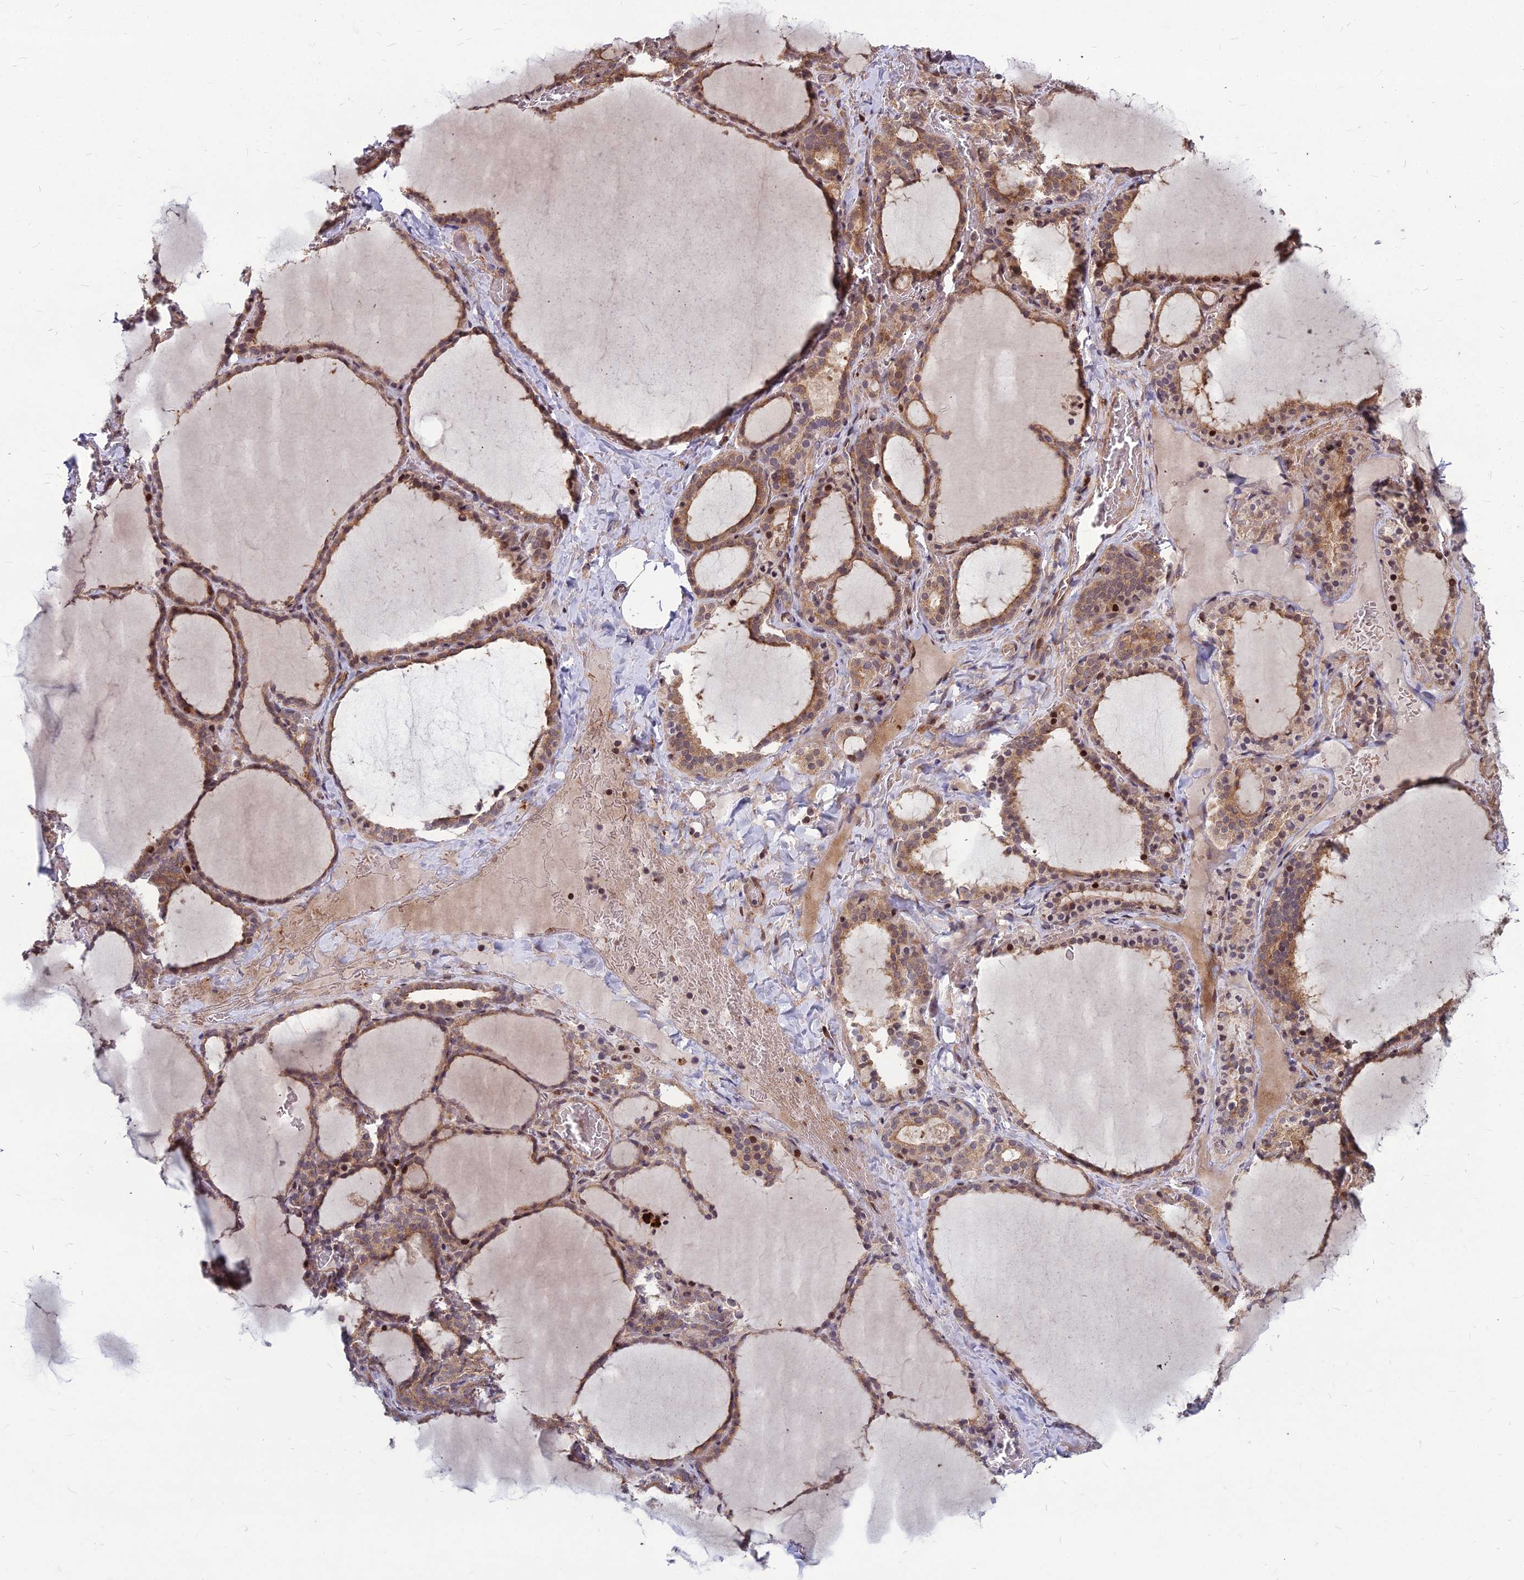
{"staining": {"intensity": "moderate", "quantity": ">75%", "location": "cytoplasmic/membranous,nuclear"}, "tissue": "thyroid gland", "cell_type": "Glandular cells", "image_type": "normal", "snomed": [{"axis": "morphology", "description": "Normal tissue, NOS"}, {"axis": "topography", "description": "Thyroid gland"}], "caption": "The image displays staining of normal thyroid gland, revealing moderate cytoplasmic/membranous,nuclear protein staining (brown color) within glandular cells. (brown staining indicates protein expression, while blue staining denotes nuclei).", "gene": "MFSD8", "patient": {"sex": "female", "age": 39}}